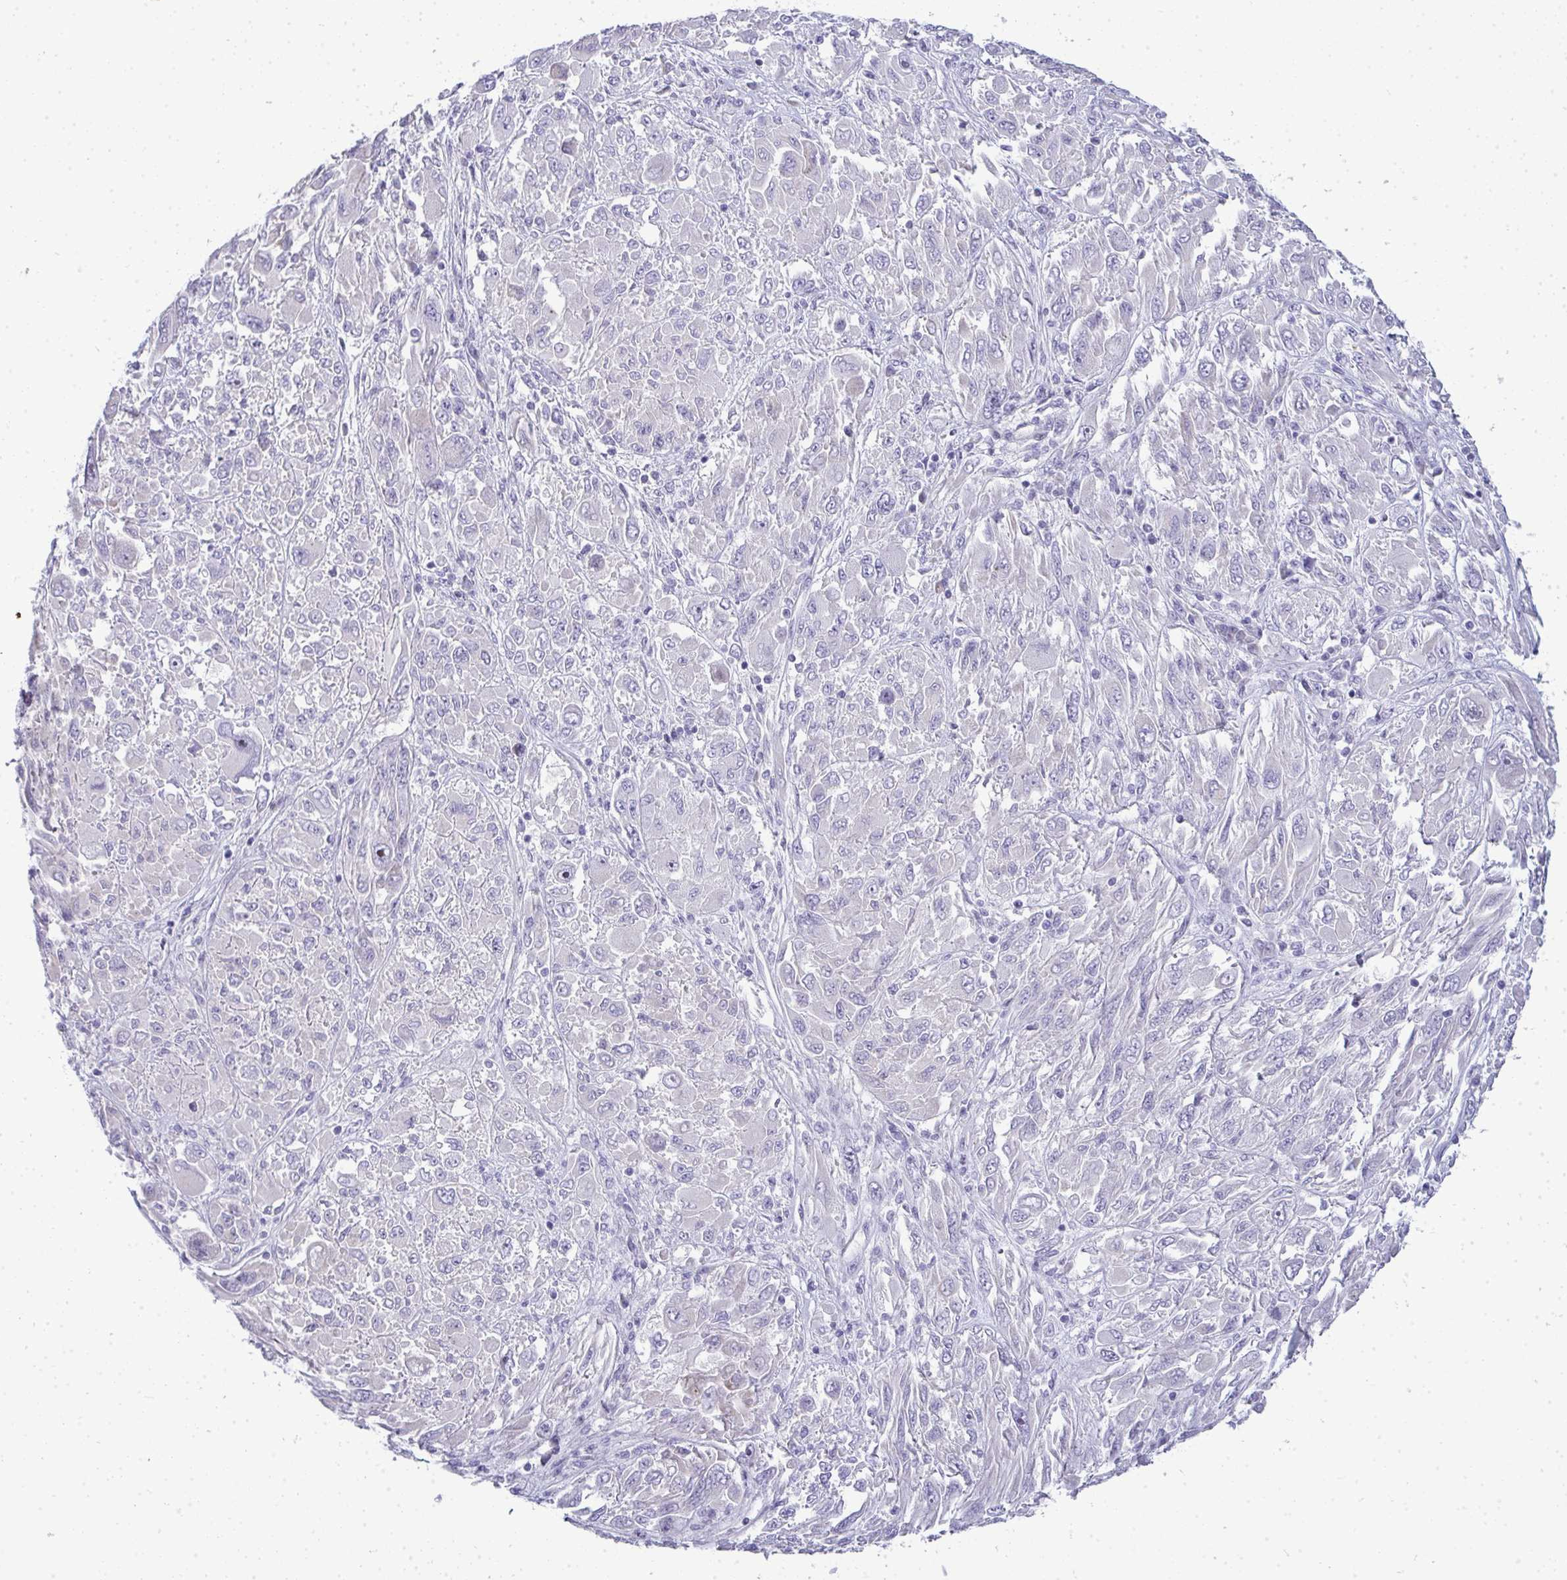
{"staining": {"intensity": "negative", "quantity": "none", "location": "none"}, "tissue": "melanoma", "cell_type": "Tumor cells", "image_type": "cancer", "snomed": [{"axis": "morphology", "description": "Malignant melanoma, NOS"}, {"axis": "topography", "description": "Skin"}], "caption": "DAB (3,3'-diaminobenzidine) immunohistochemical staining of melanoma displays no significant expression in tumor cells.", "gene": "ZNF182", "patient": {"sex": "female", "age": 91}}